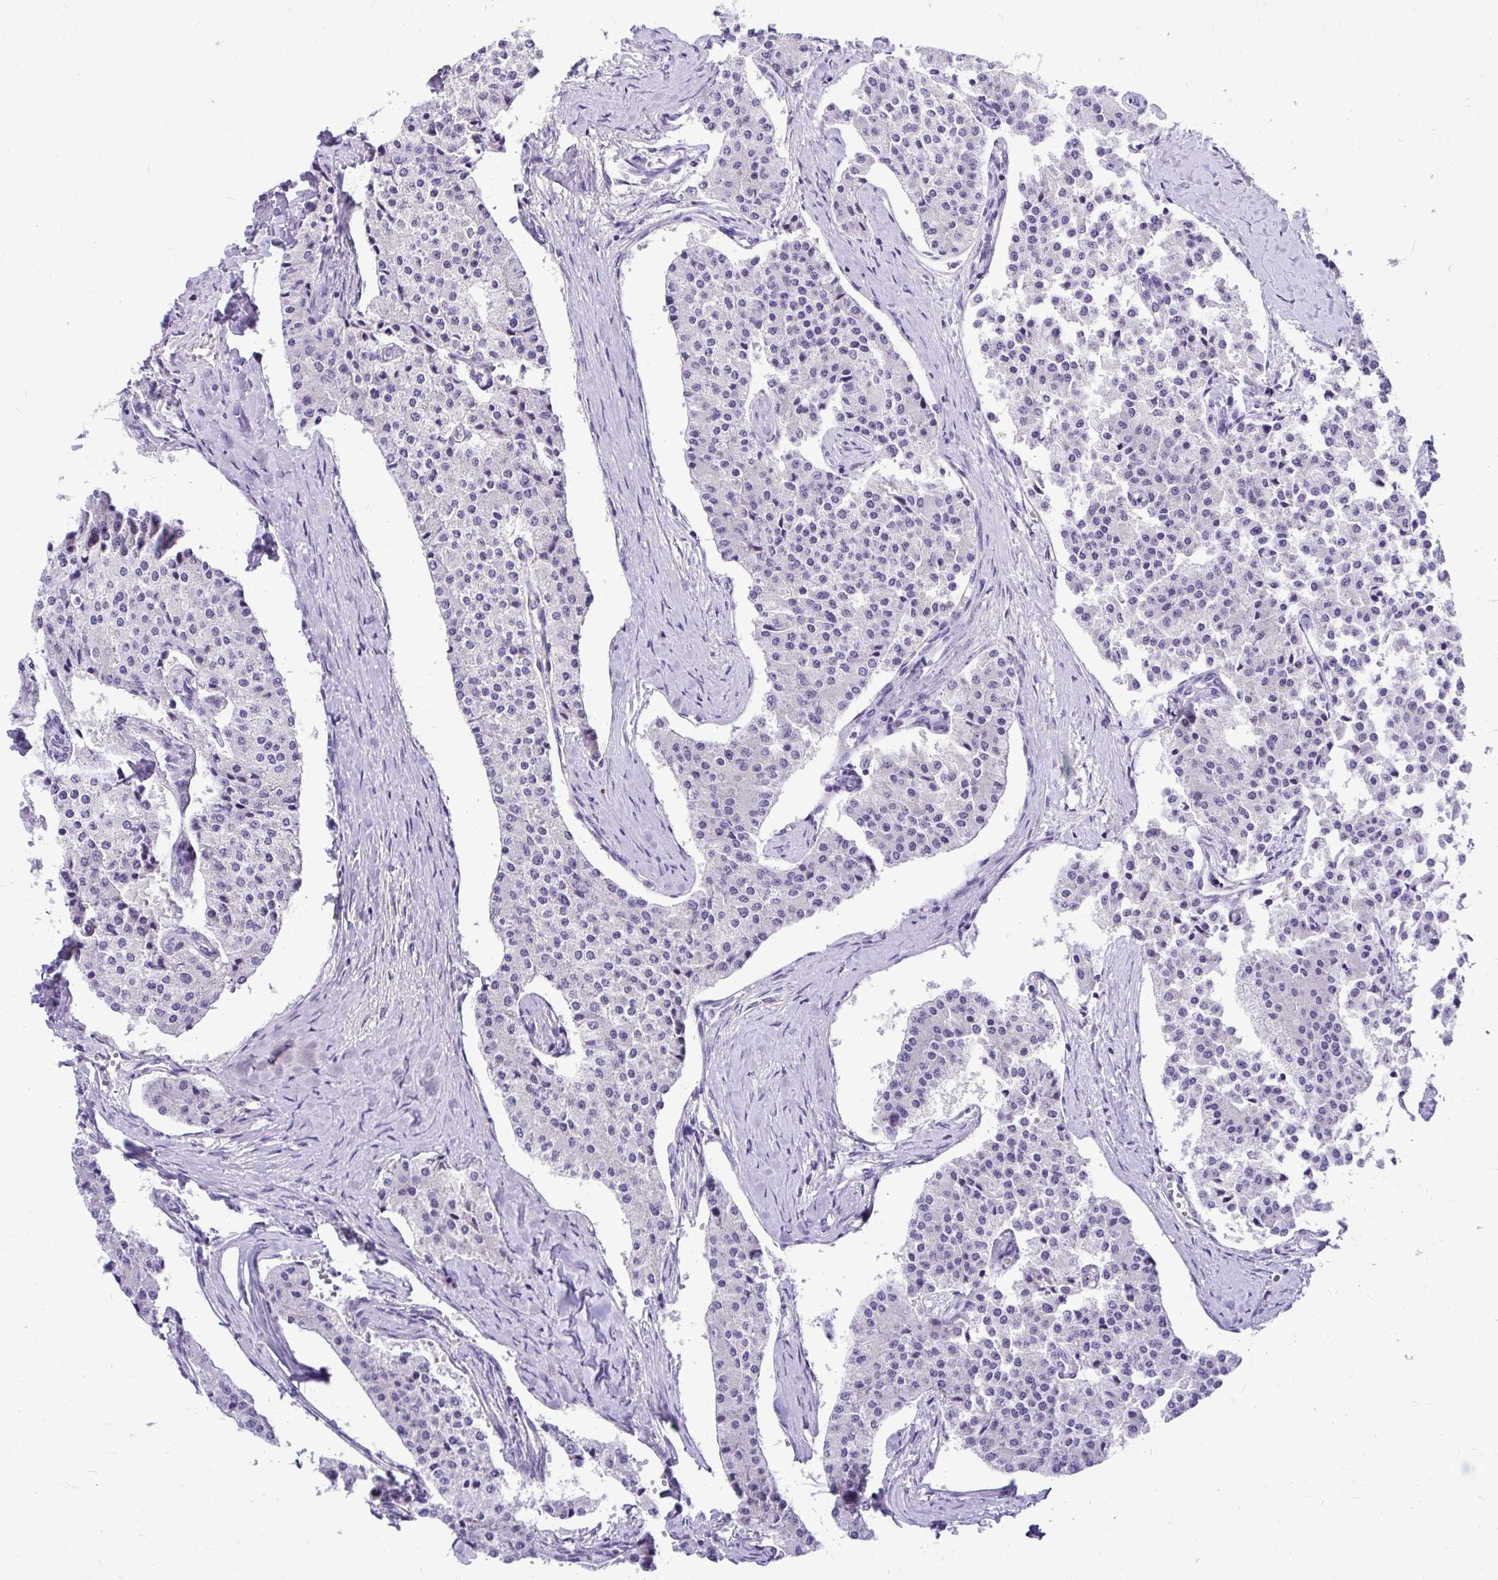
{"staining": {"intensity": "negative", "quantity": "none", "location": "none"}, "tissue": "carcinoid", "cell_type": "Tumor cells", "image_type": "cancer", "snomed": [{"axis": "morphology", "description": "Carcinoid, malignant, NOS"}, {"axis": "topography", "description": "Colon"}], "caption": "Carcinoid (malignant) stained for a protein using IHC exhibits no staining tumor cells.", "gene": "ZSWIM9", "patient": {"sex": "female", "age": 52}}